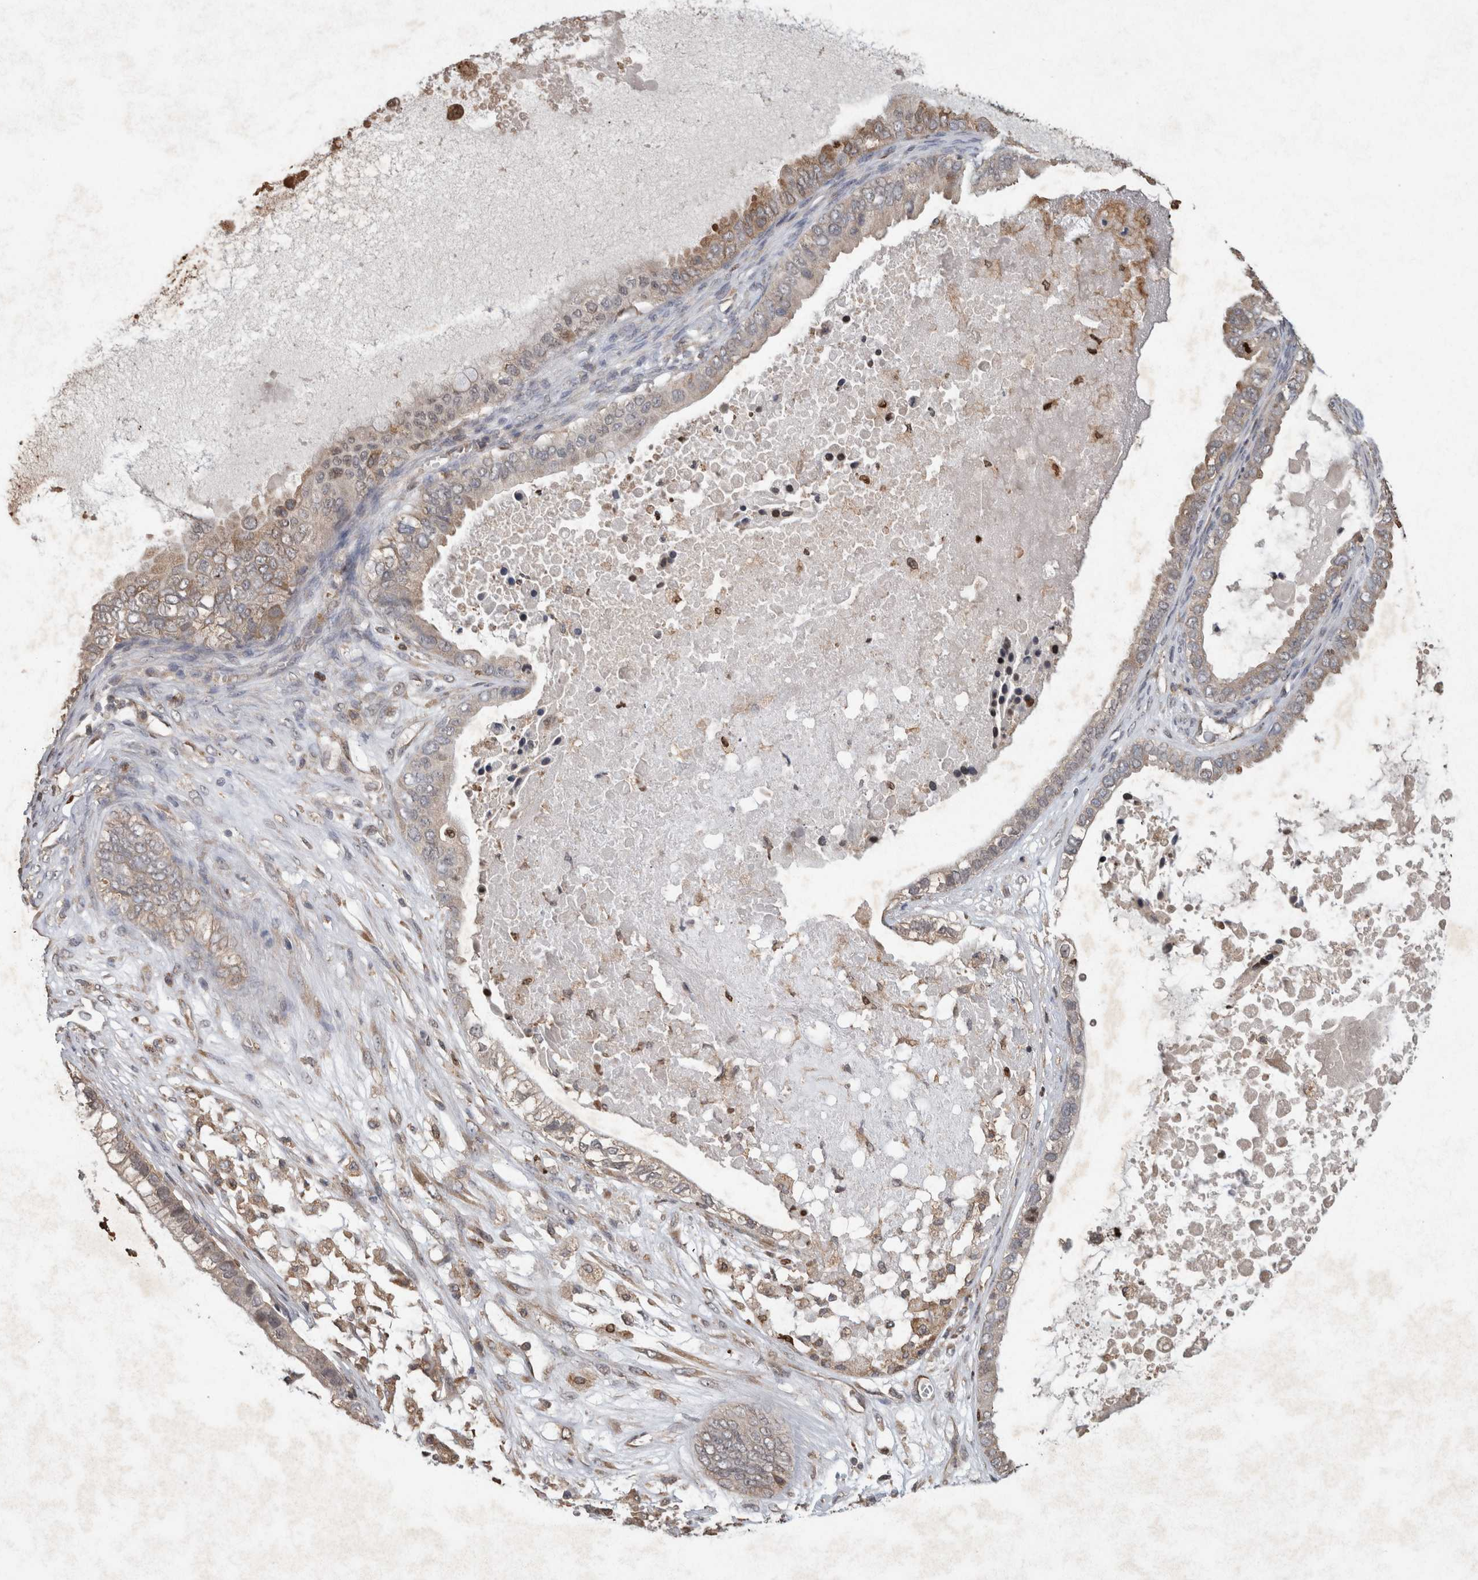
{"staining": {"intensity": "moderate", "quantity": "25%-75%", "location": "cytoplasmic/membranous"}, "tissue": "ovarian cancer", "cell_type": "Tumor cells", "image_type": "cancer", "snomed": [{"axis": "morphology", "description": "Cystadenocarcinoma, mucinous, NOS"}, {"axis": "topography", "description": "Ovary"}], "caption": "A brown stain labels moderate cytoplasmic/membranous positivity of a protein in ovarian cancer tumor cells.", "gene": "ADGRL3", "patient": {"sex": "female", "age": 80}}